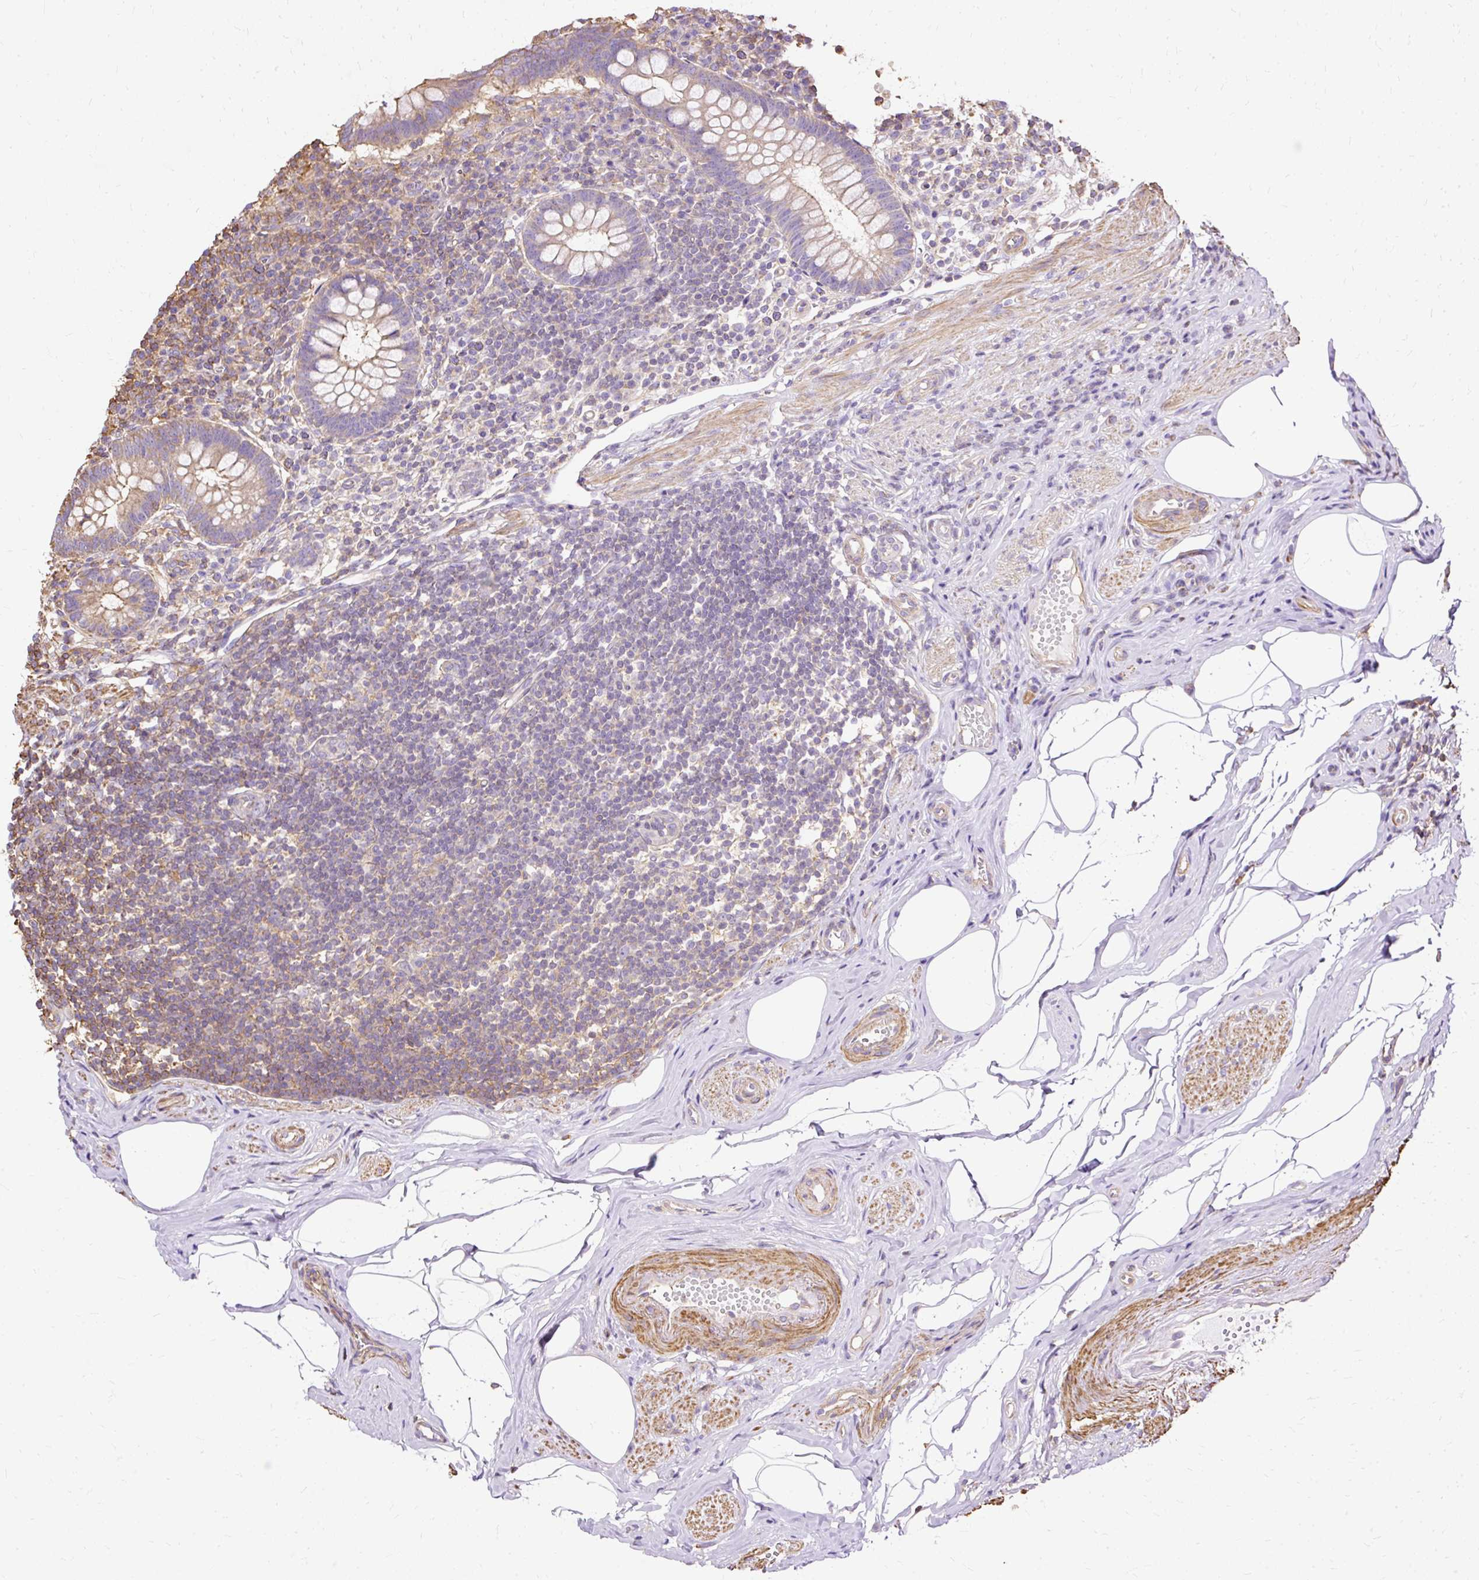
{"staining": {"intensity": "moderate", "quantity": ">75%", "location": "cytoplasmic/membranous"}, "tissue": "appendix", "cell_type": "Glandular cells", "image_type": "normal", "snomed": [{"axis": "morphology", "description": "Normal tissue, NOS"}, {"axis": "topography", "description": "Appendix"}], "caption": "IHC (DAB) staining of benign human appendix displays moderate cytoplasmic/membranous protein staining in approximately >75% of glandular cells. (IHC, brightfield microscopy, high magnification).", "gene": "KLHL11", "patient": {"sex": "female", "age": 56}}